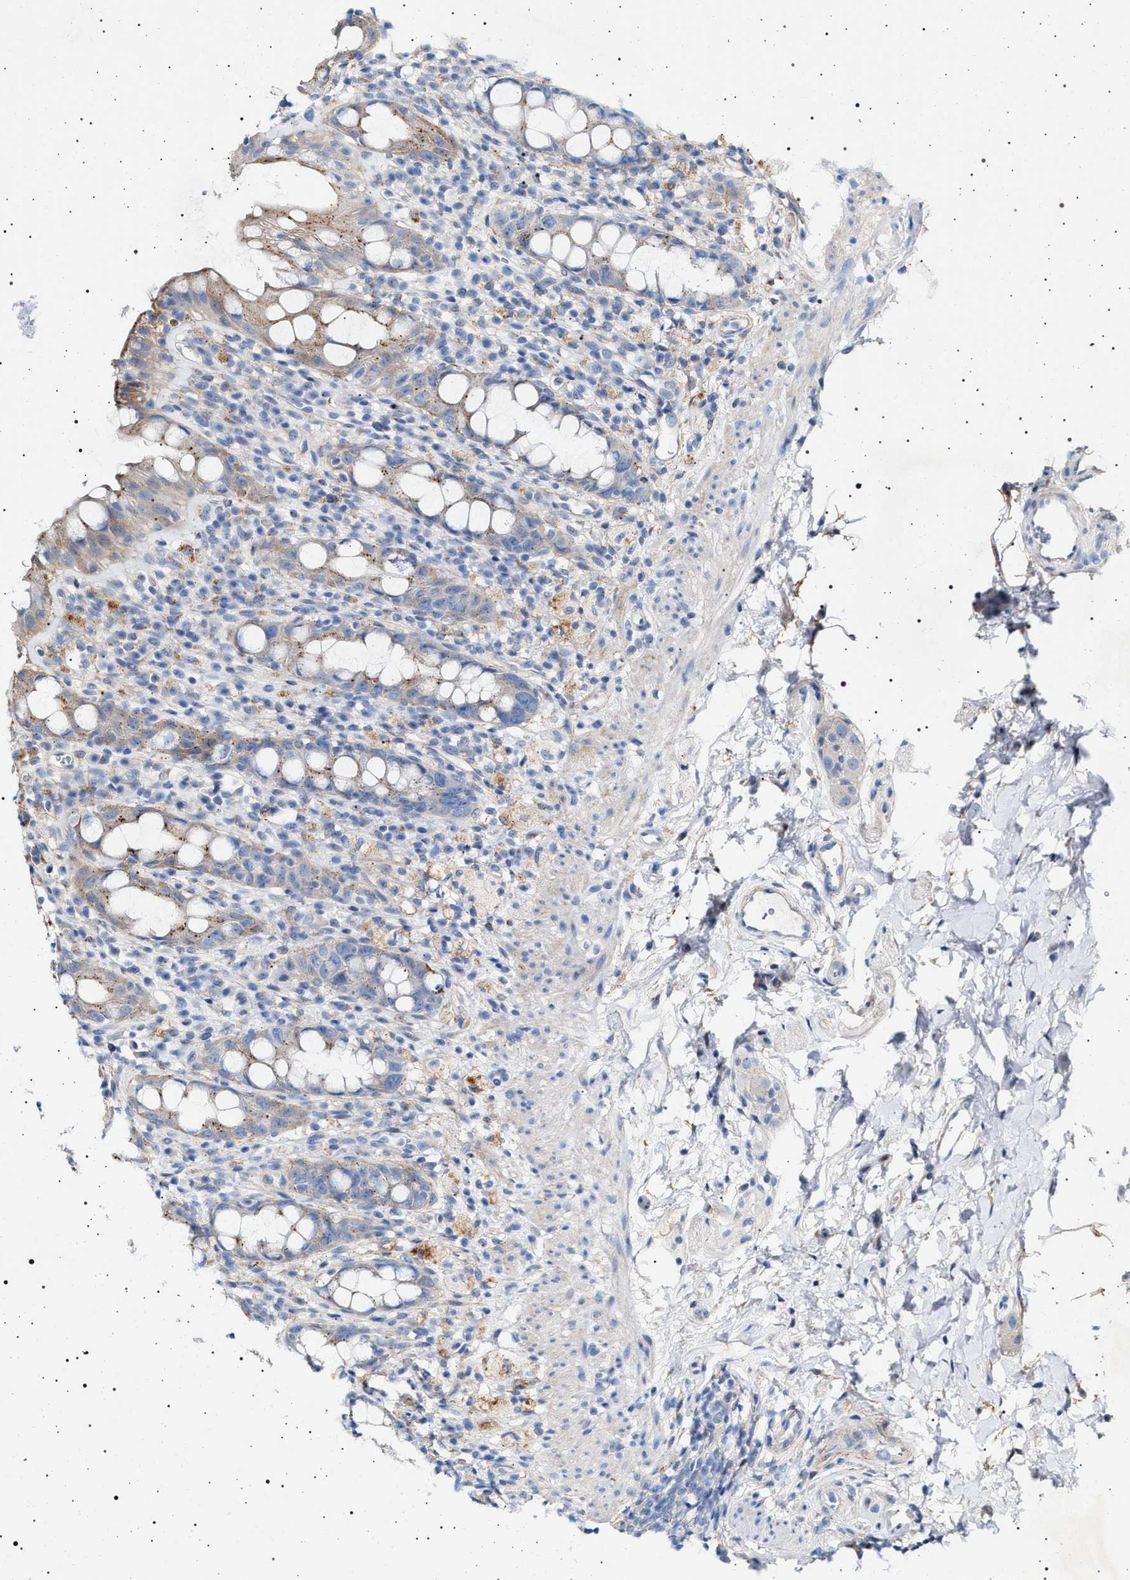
{"staining": {"intensity": "moderate", "quantity": "25%-75%", "location": "cytoplasmic/membranous"}, "tissue": "rectum", "cell_type": "Glandular cells", "image_type": "normal", "snomed": [{"axis": "morphology", "description": "Normal tissue, NOS"}, {"axis": "topography", "description": "Rectum"}], "caption": "Immunohistochemistry (DAB (3,3'-diaminobenzidine)) staining of unremarkable human rectum demonstrates moderate cytoplasmic/membranous protein staining in about 25%-75% of glandular cells.", "gene": "NAALADL2", "patient": {"sex": "male", "age": 44}}